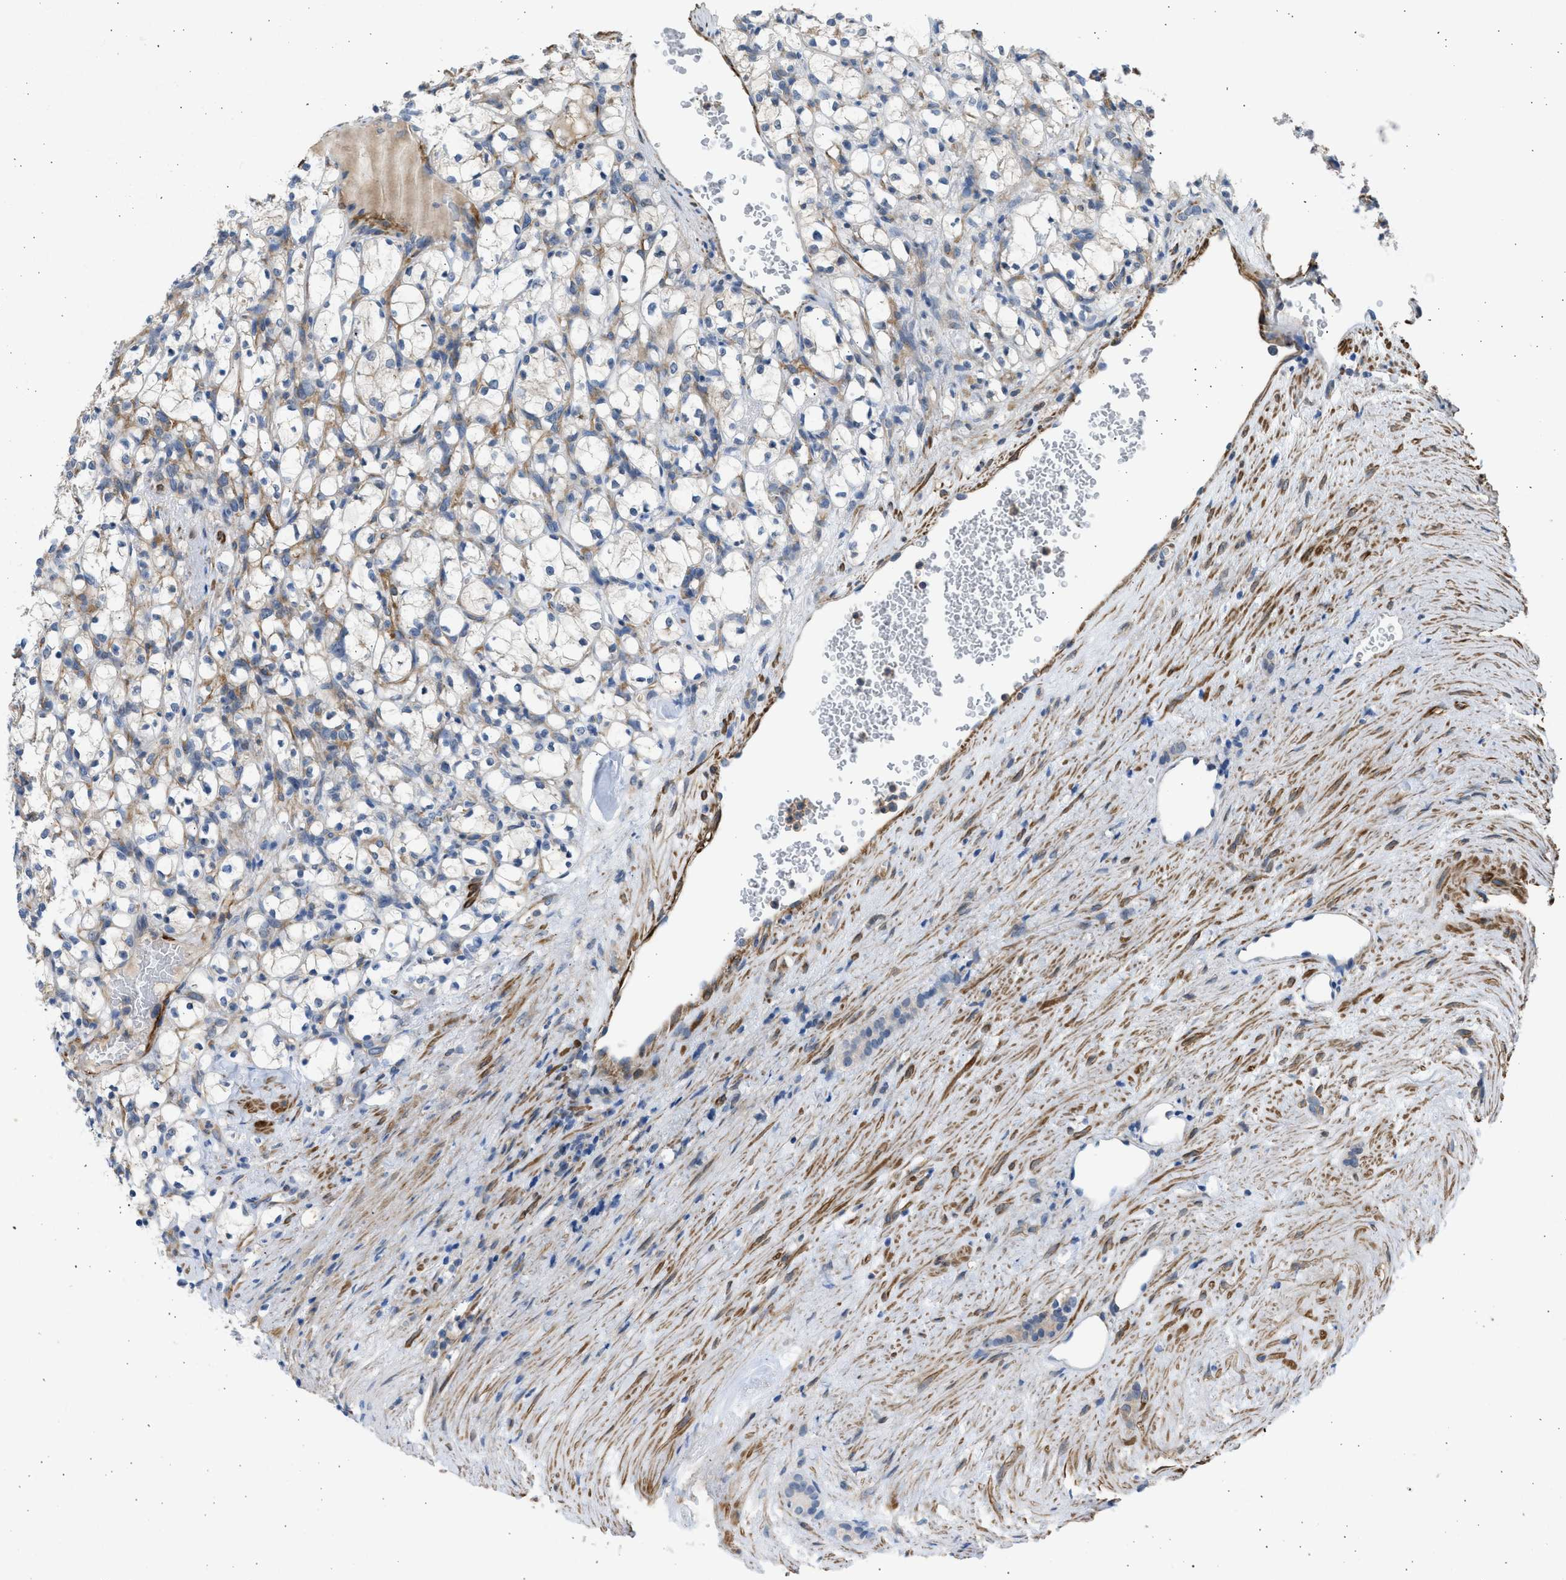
{"staining": {"intensity": "negative", "quantity": "none", "location": "none"}, "tissue": "renal cancer", "cell_type": "Tumor cells", "image_type": "cancer", "snomed": [{"axis": "morphology", "description": "Adenocarcinoma, NOS"}, {"axis": "topography", "description": "Kidney"}], "caption": "There is no significant positivity in tumor cells of adenocarcinoma (renal). (DAB (3,3'-diaminobenzidine) immunohistochemistry with hematoxylin counter stain).", "gene": "PCNX3", "patient": {"sex": "female", "age": 69}}